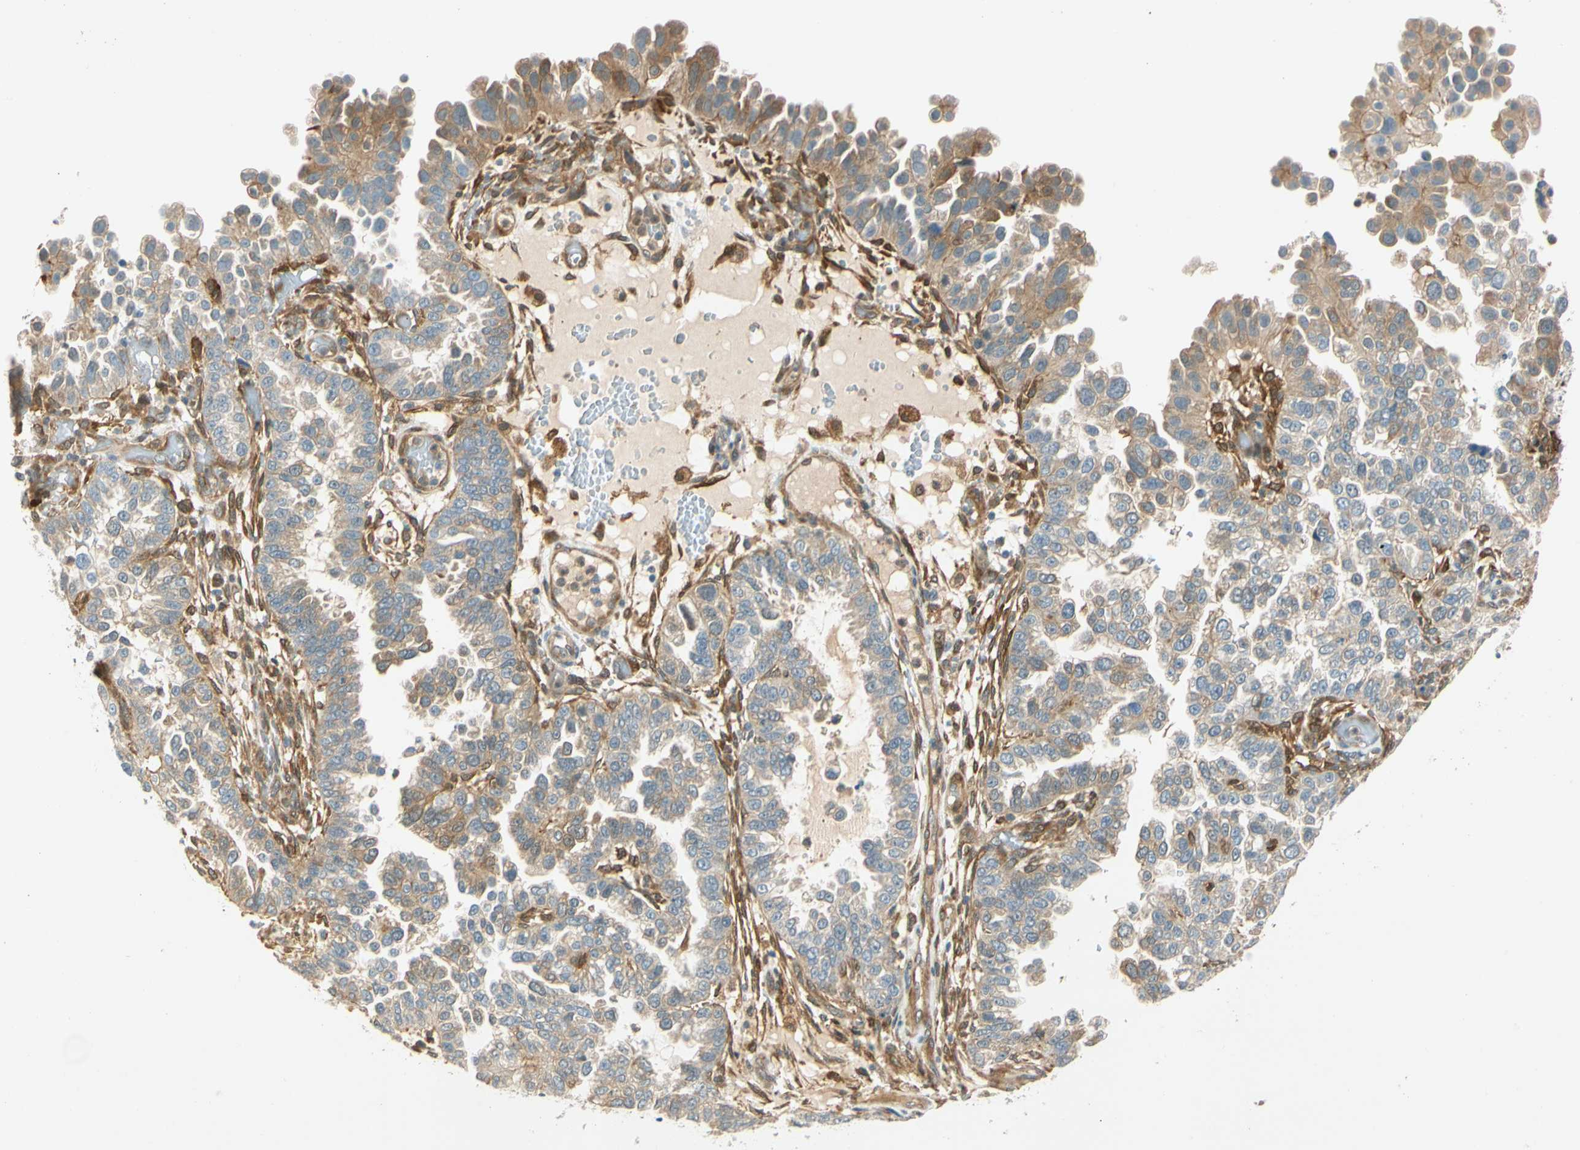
{"staining": {"intensity": "moderate", "quantity": ">75%", "location": "cytoplasmic/membranous"}, "tissue": "endometrial cancer", "cell_type": "Tumor cells", "image_type": "cancer", "snomed": [{"axis": "morphology", "description": "Adenocarcinoma, NOS"}, {"axis": "topography", "description": "Endometrium"}], "caption": "Immunohistochemistry staining of endometrial adenocarcinoma, which shows medium levels of moderate cytoplasmic/membranous expression in about >75% of tumor cells indicating moderate cytoplasmic/membranous protein expression. The staining was performed using DAB (3,3'-diaminobenzidine) (brown) for protein detection and nuclei were counterstained in hematoxylin (blue).", "gene": "WIPI1", "patient": {"sex": "female", "age": 85}}